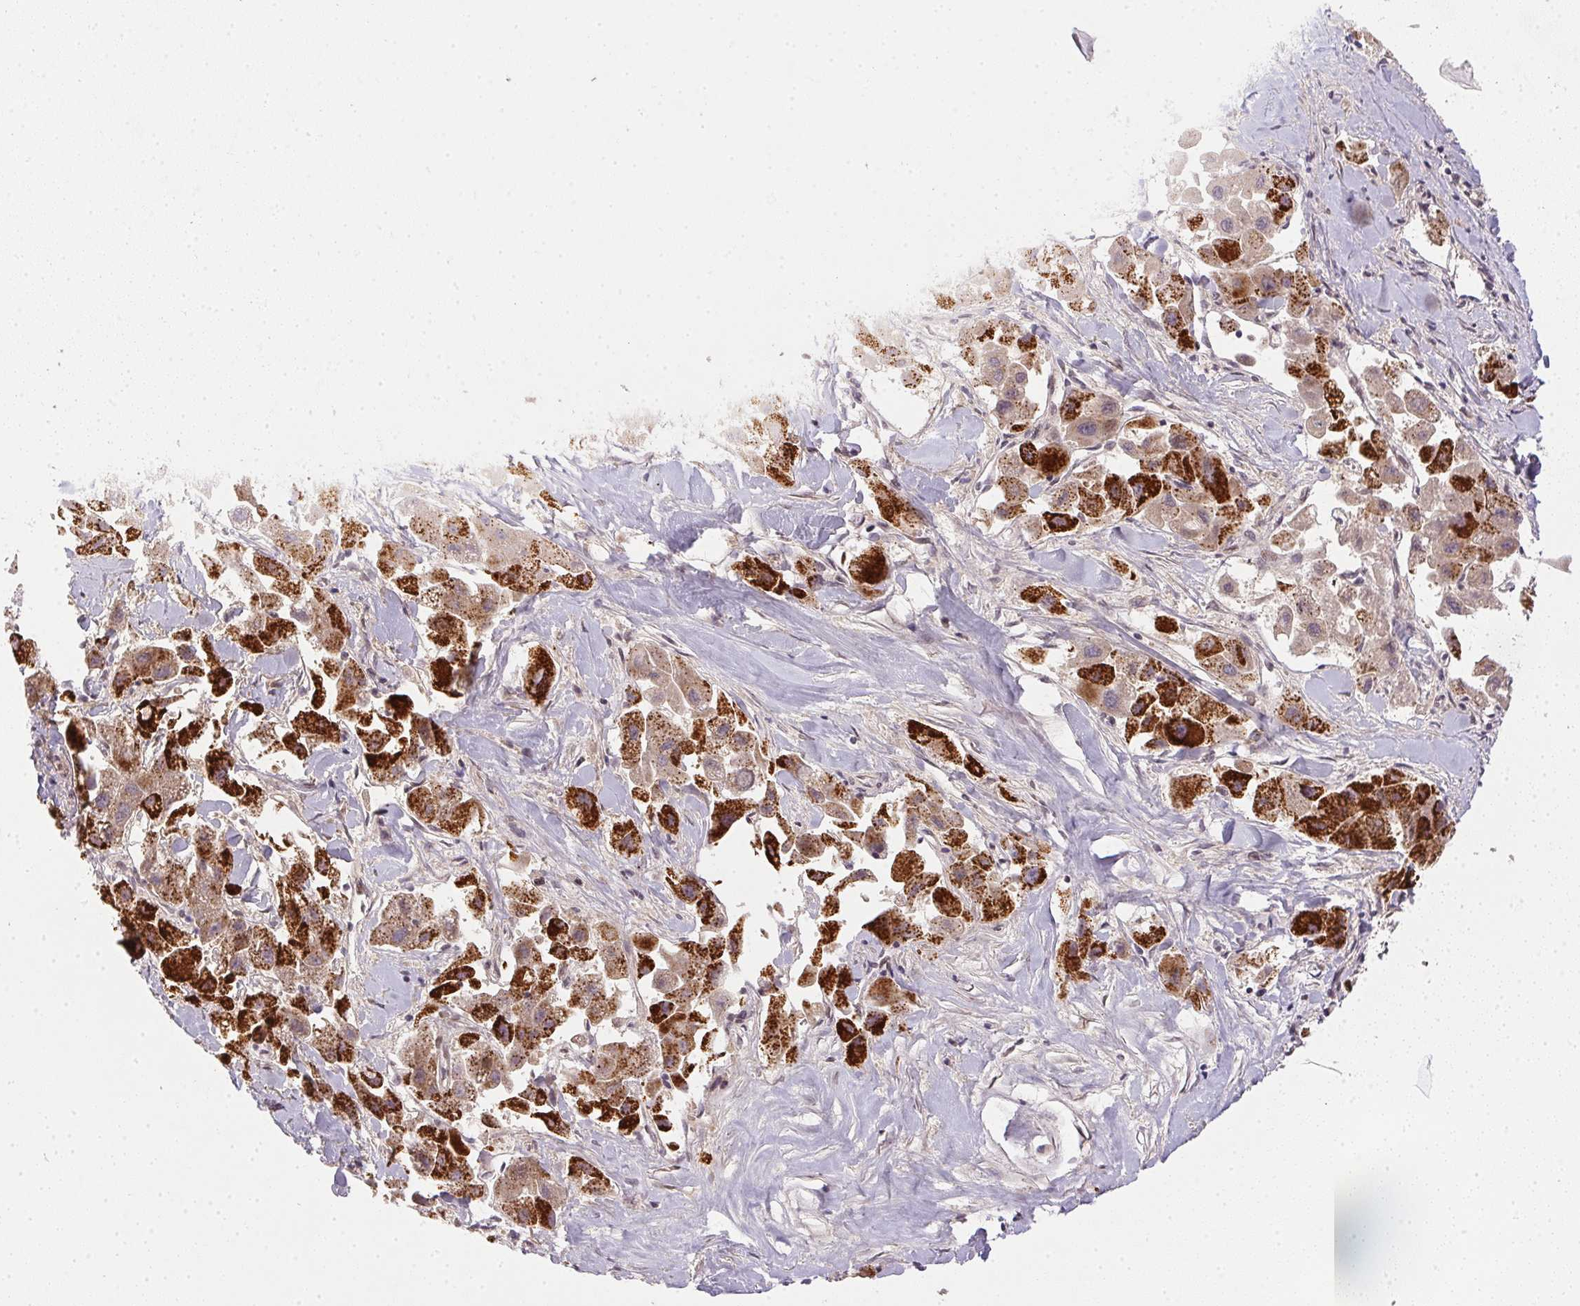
{"staining": {"intensity": "strong", "quantity": ">75%", "location": "cytoplasmic/membranous"}, "tissue": "liver cancer", "cell_type": "Tumor cells", "image_type": "cancer", "snomed": [{"axis": "morphology", "description": "Carcinoma, Hepatocellular, NOS"}, {"axis": "topography", "description": "Liver"}], "caption": "This image reveals hepatocellular carcinoma (liver) stained with IHC to label a protein in brown. The cytoplasmic/membranous of tumor cells show strong positivity for the protein. Nuclei are counter-stained blue.", "gene": "PPP4R4", "patient": {"sex": "male", "age": 24}}